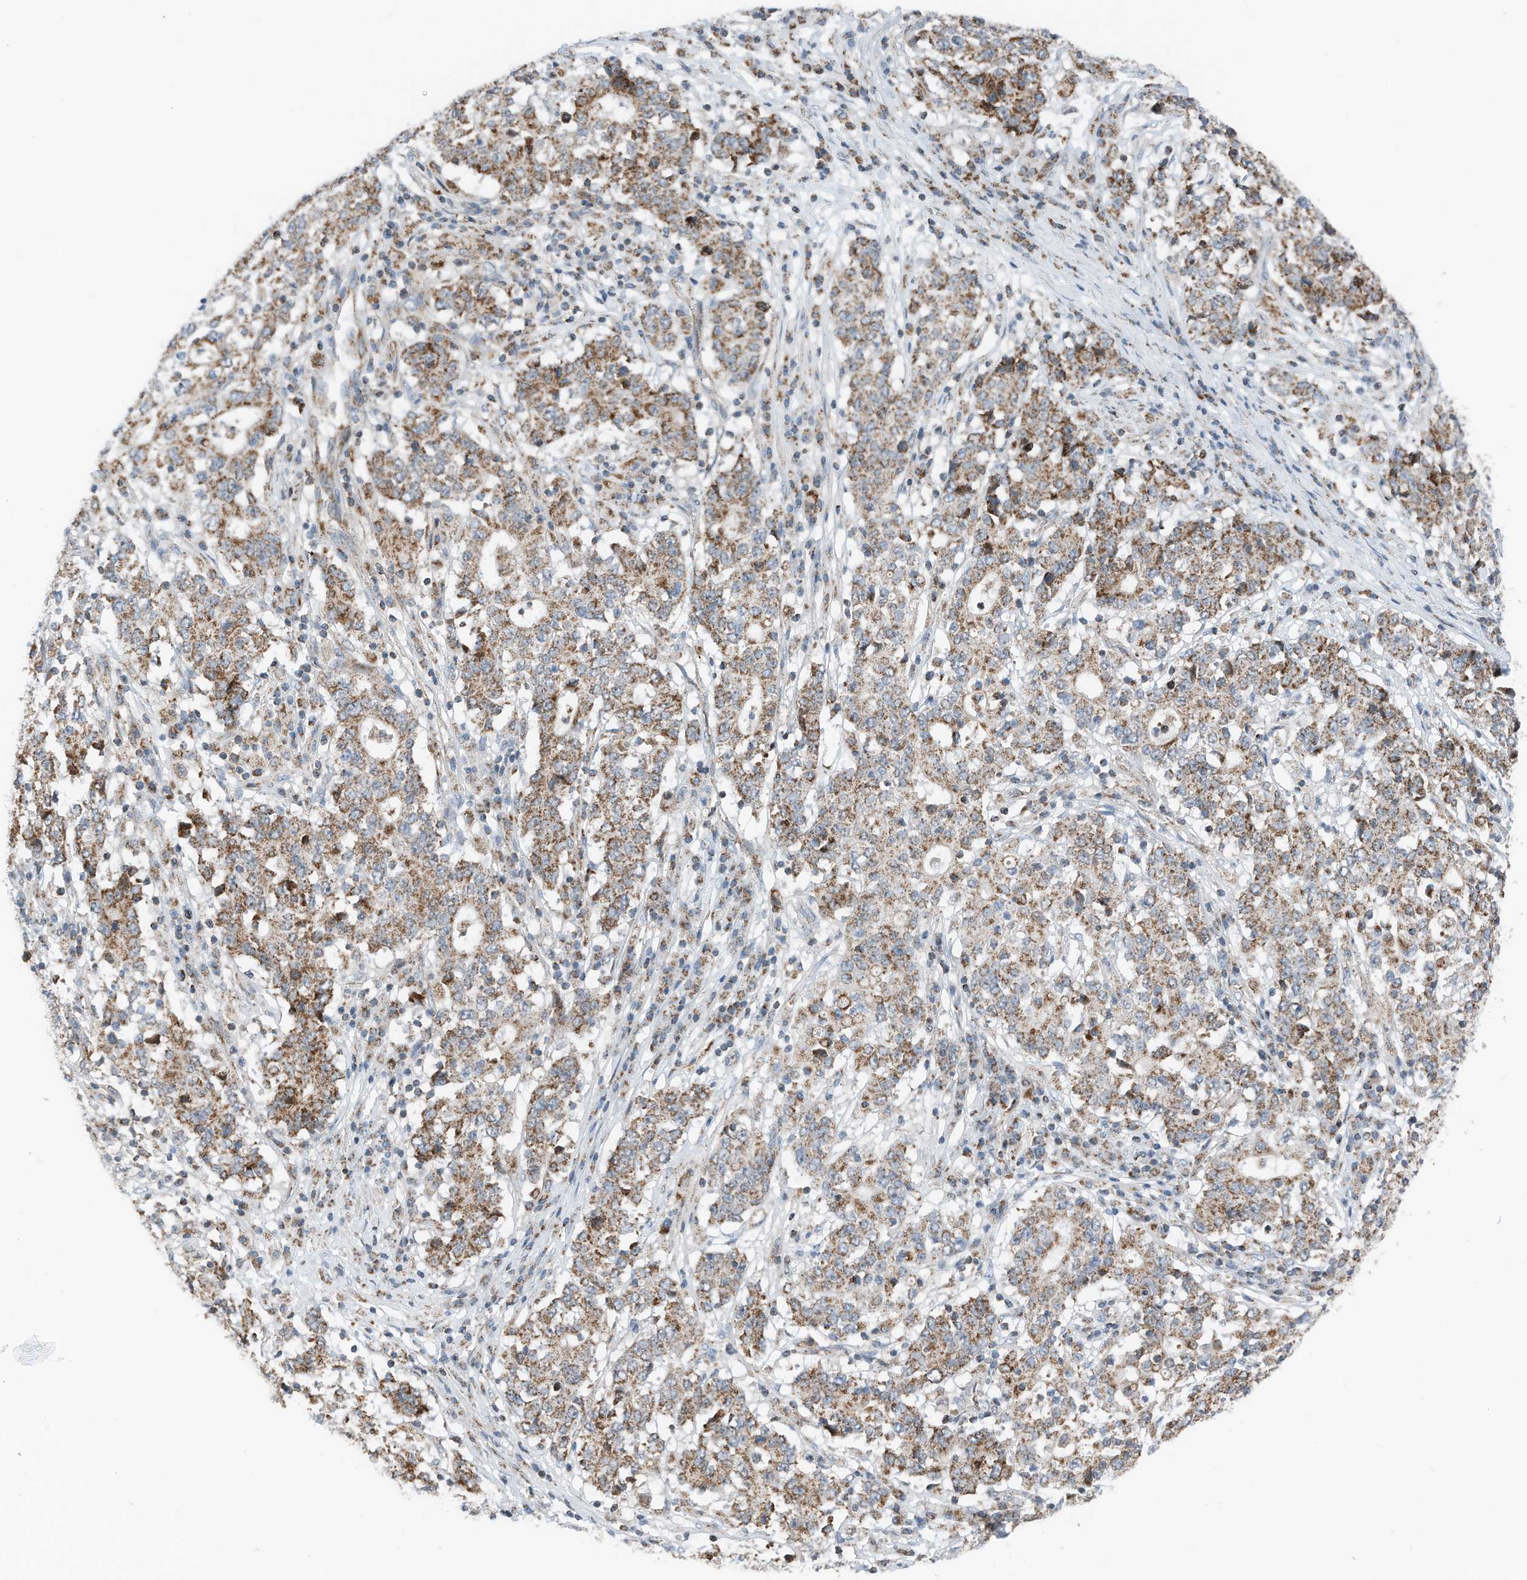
{"staining": {"intensity": "moderate", "quantity": ">75%", "location": "cytoplasmic/membranous"}, "tissue": "stomach cancer", "cell_type": "Tumor cells", "image_type": "cancer", "snomed": [{"axis": "morphology", "description": "Adenocarcinoma, NOS"}, {"axis": "topography", "description": "Stomach"}], "caption": "Stomach cancer tissue reveals moderate cytoplasmic/membranous staining in about >75% of tumor cells", "gene": "RMND1", "patient": {"sex": "male", "age": 59}}